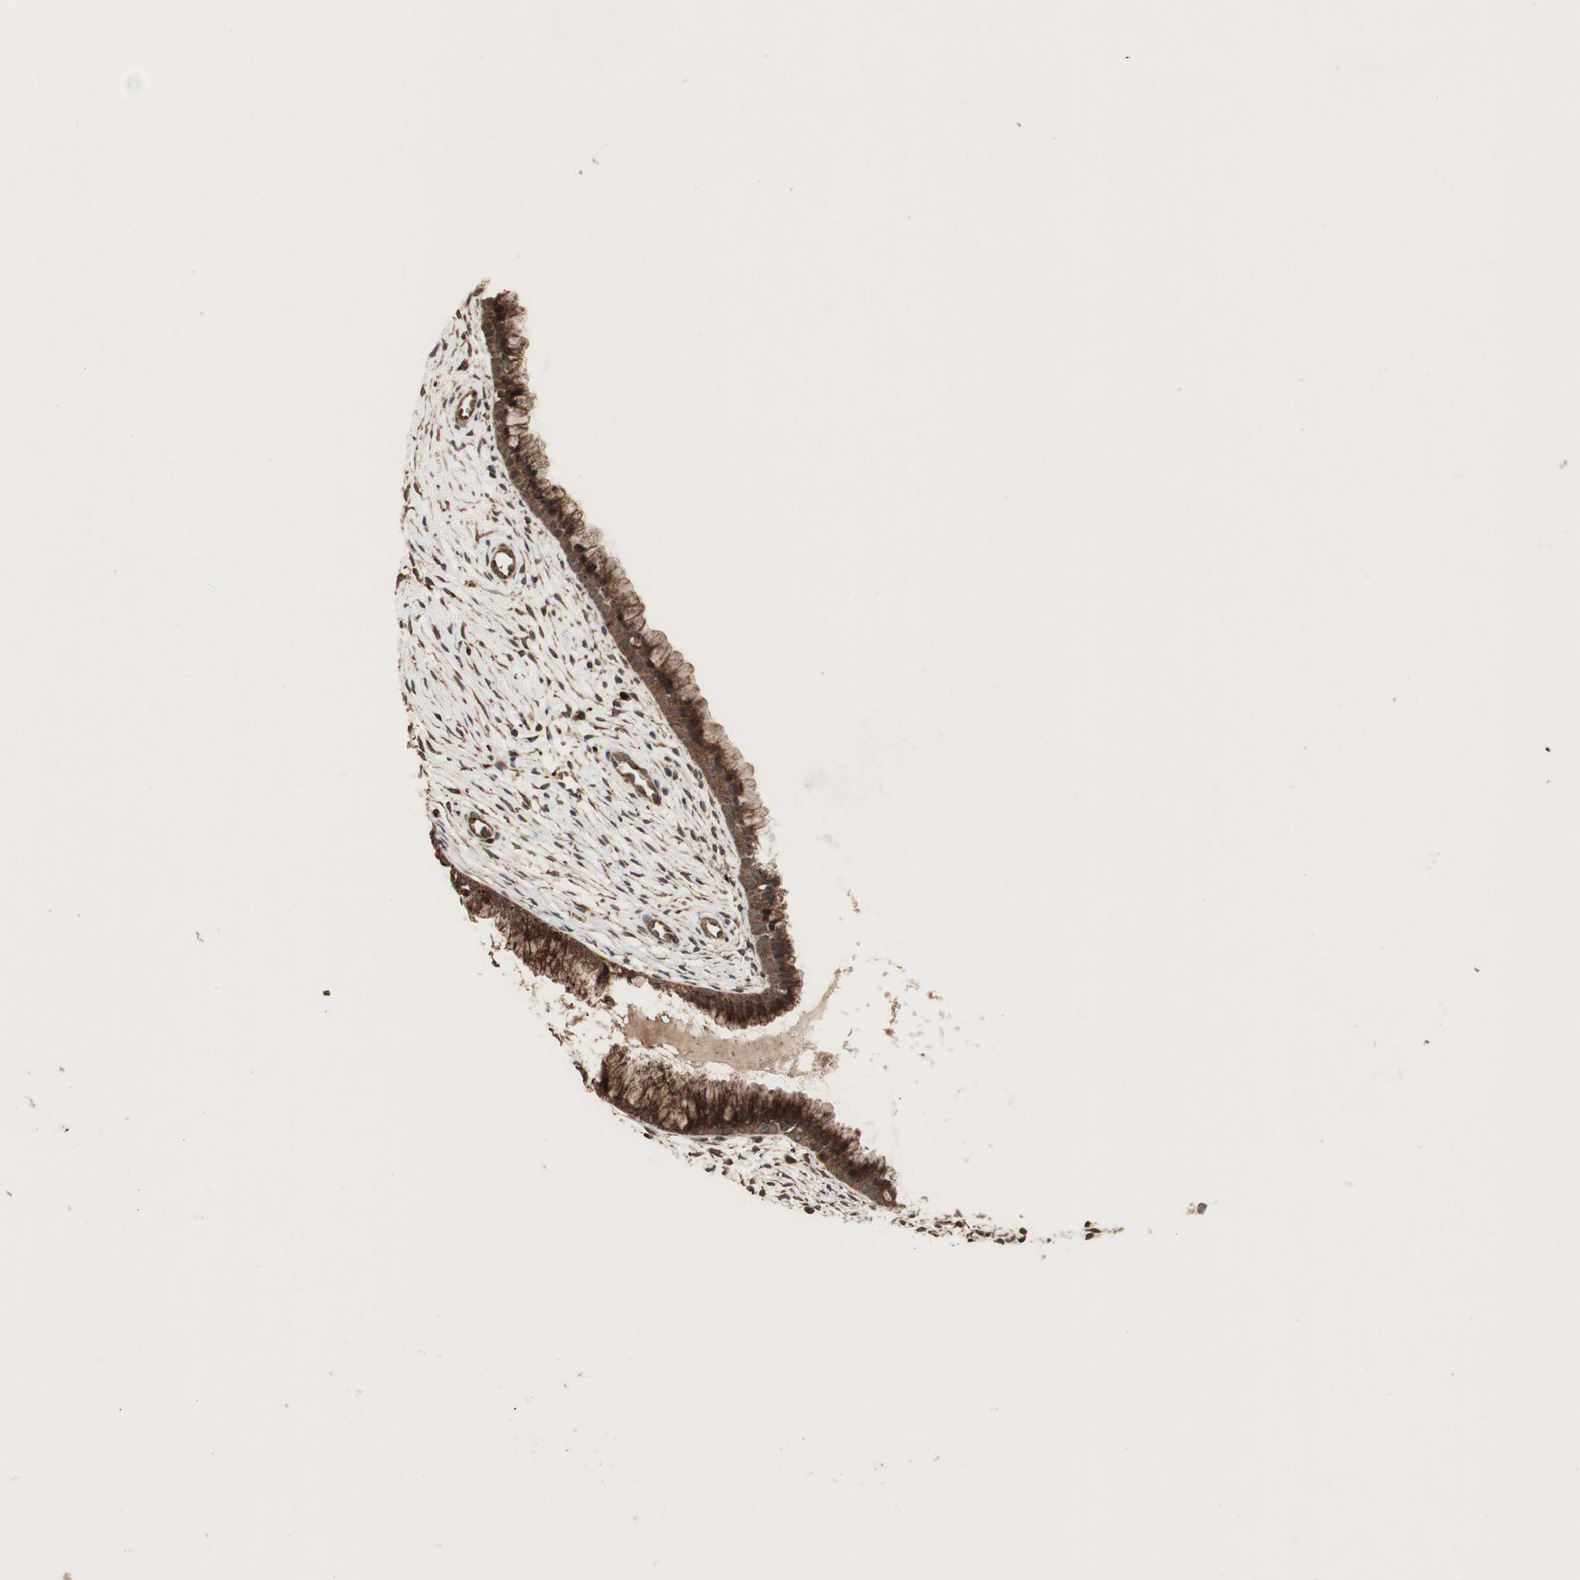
{"staining": {"intensity": "strong", "quantity": ">75%", "location": "cytoplasmic/membranous"}, "tissue": "cervix", "cell_type": "Glandular cells", "image_type": "normal", "snomed": [{"axis": "morphology", "description": "Normal tissue, NOS"}, {"axis": "topography", "description": "Cervix"}], "caption": "Protein analysis of benign cervix exhibits strong cytoplasmic/membranous staining in approximately >75% of glandular cells.", "gene": "RAB1A", "patient": {"sex": "female", "age": 39}}